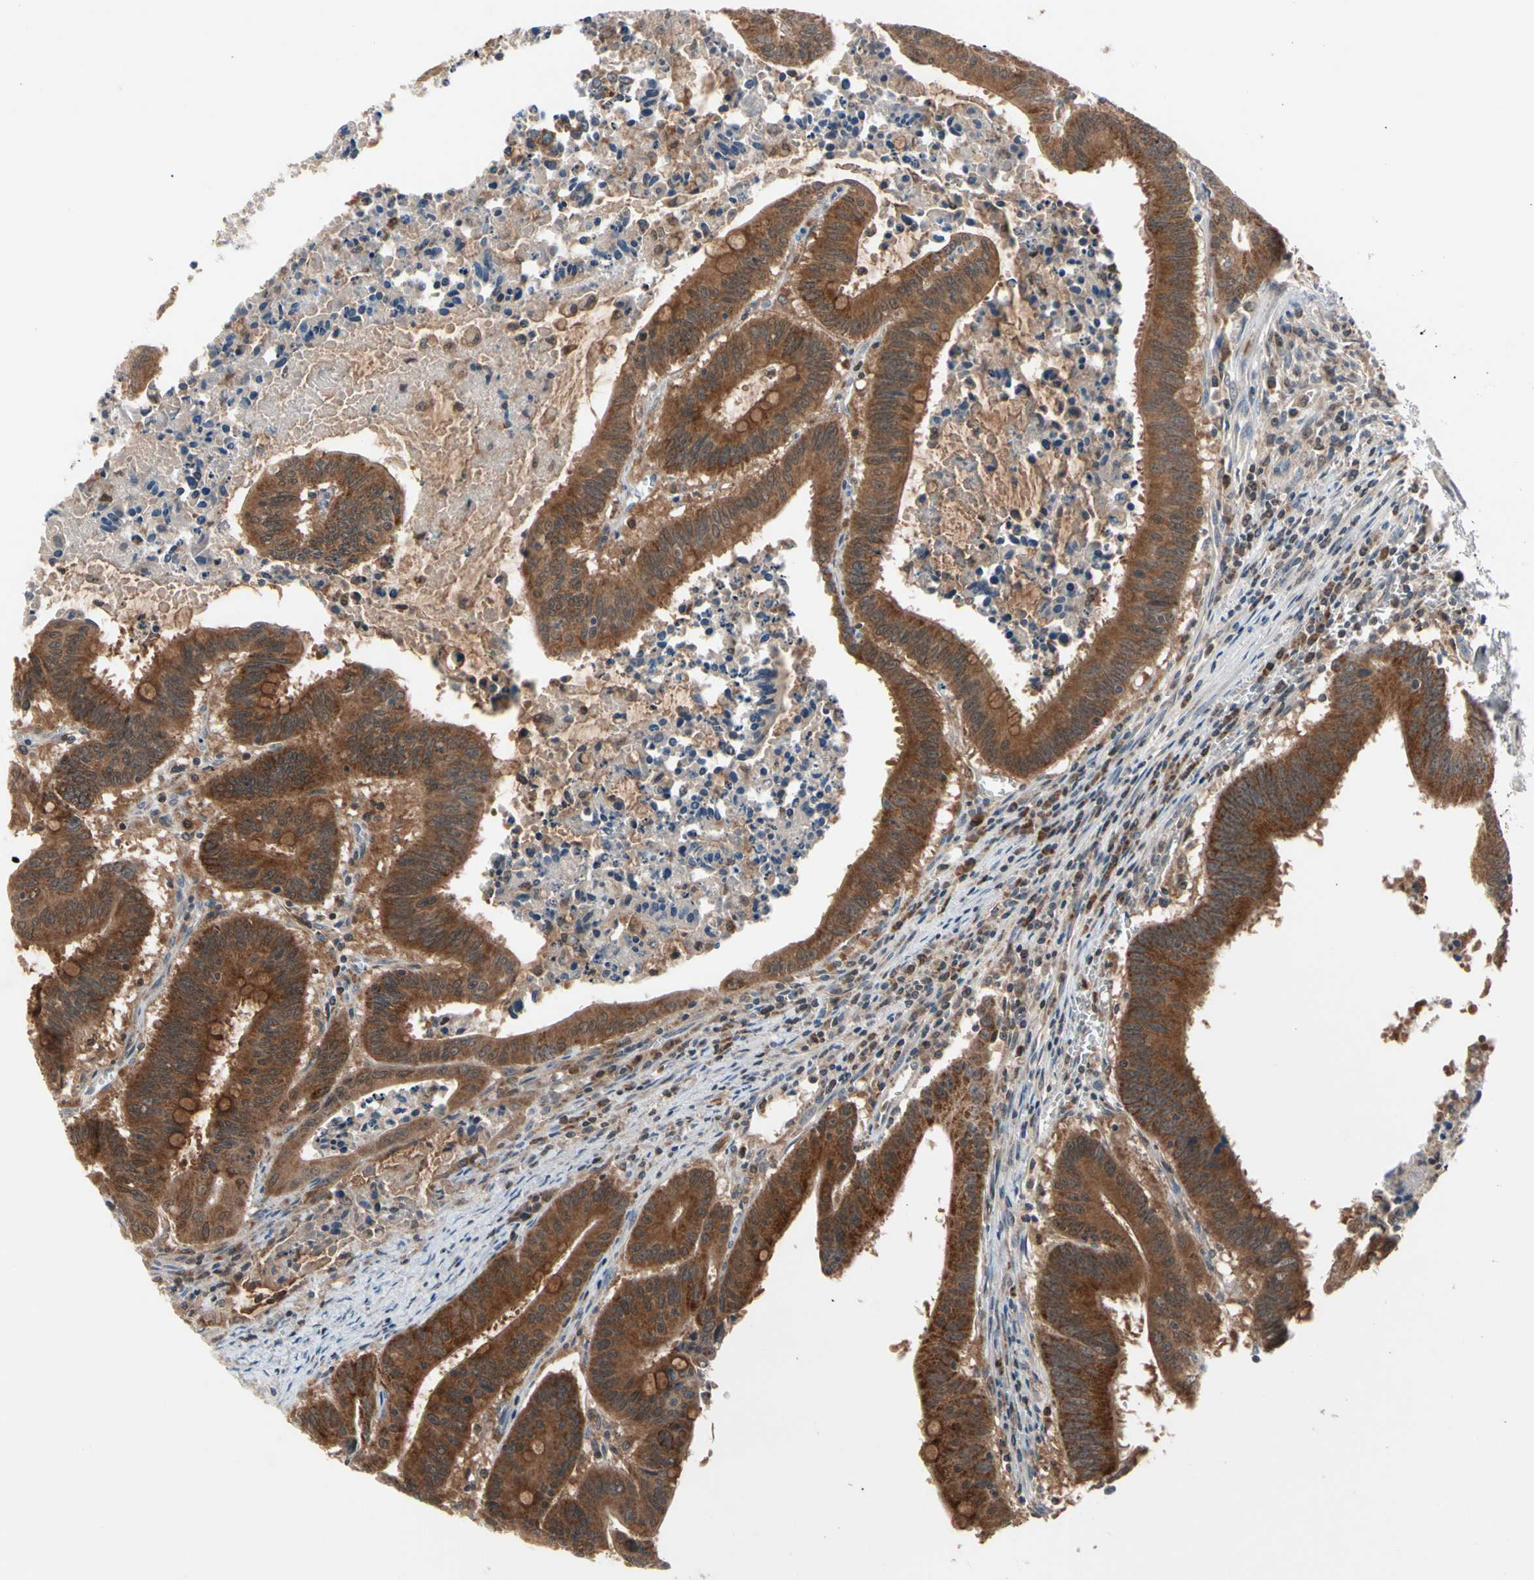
{"staining": {"intensity": "strong", "quantity": ">75%", "location": "cytoplasmic/membranous"}, "tissue": "colorectal cancer", "cell_type": "Tumor cells", "image_type": "cancer", "snomed": [{"axis": "morphology", "description": "Adenocarcinoma, NOS"}, {"axis": "topography", "description": "Colon"}], "caption": "Adenocarcinoma (colorectal) was stained to show a protein in brown. There is high levels of strong cytoplasmic/membranous expression in about >75% of tumor cells.", "gene": "MTHFS", "patient": {"sex": "male", "age": 45}}